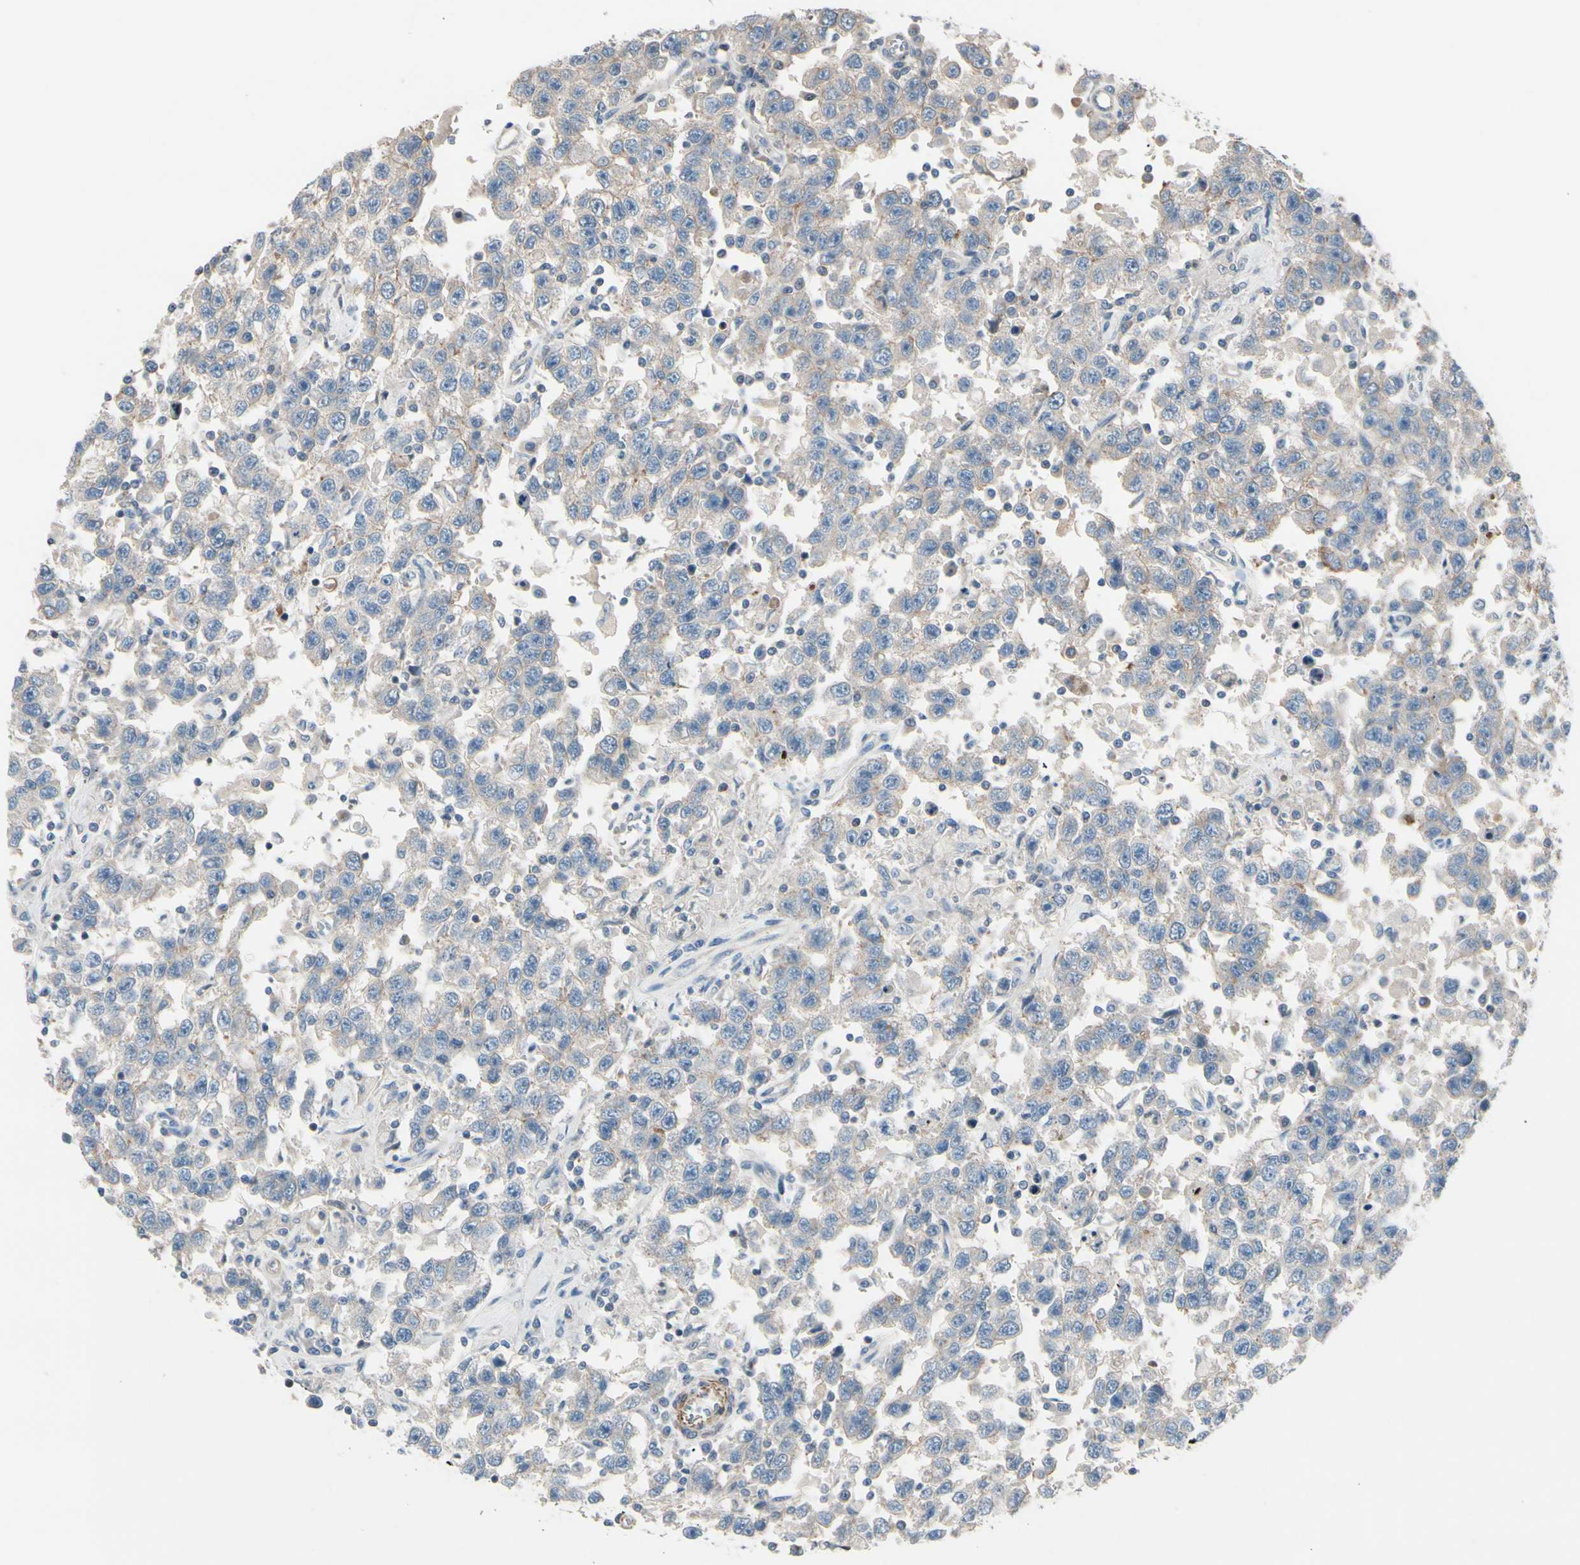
{"staining": {"intensity": "weak", "quantity": "<25%", "location": "cytoplasmic/membranous"}, "tissue": "testis cancer", "cell_type": "Tumor cells", "image_type": "cancer", "snomed": [{"axis": "morphology", "description": "Seminoma, NOS"}, {"axis": "topography", "description": "Testis"}], "caption": "Immunohistochemistry (IHC) histopathology image of neoplastic tissue: testis seminoma stained with DAB demonstrates no significant protein expression in tumor cells. (IHC, brightfield microscopy, high magnification).", "gene": "TPM1", "patient": {"sex": "male", "age": 41}}